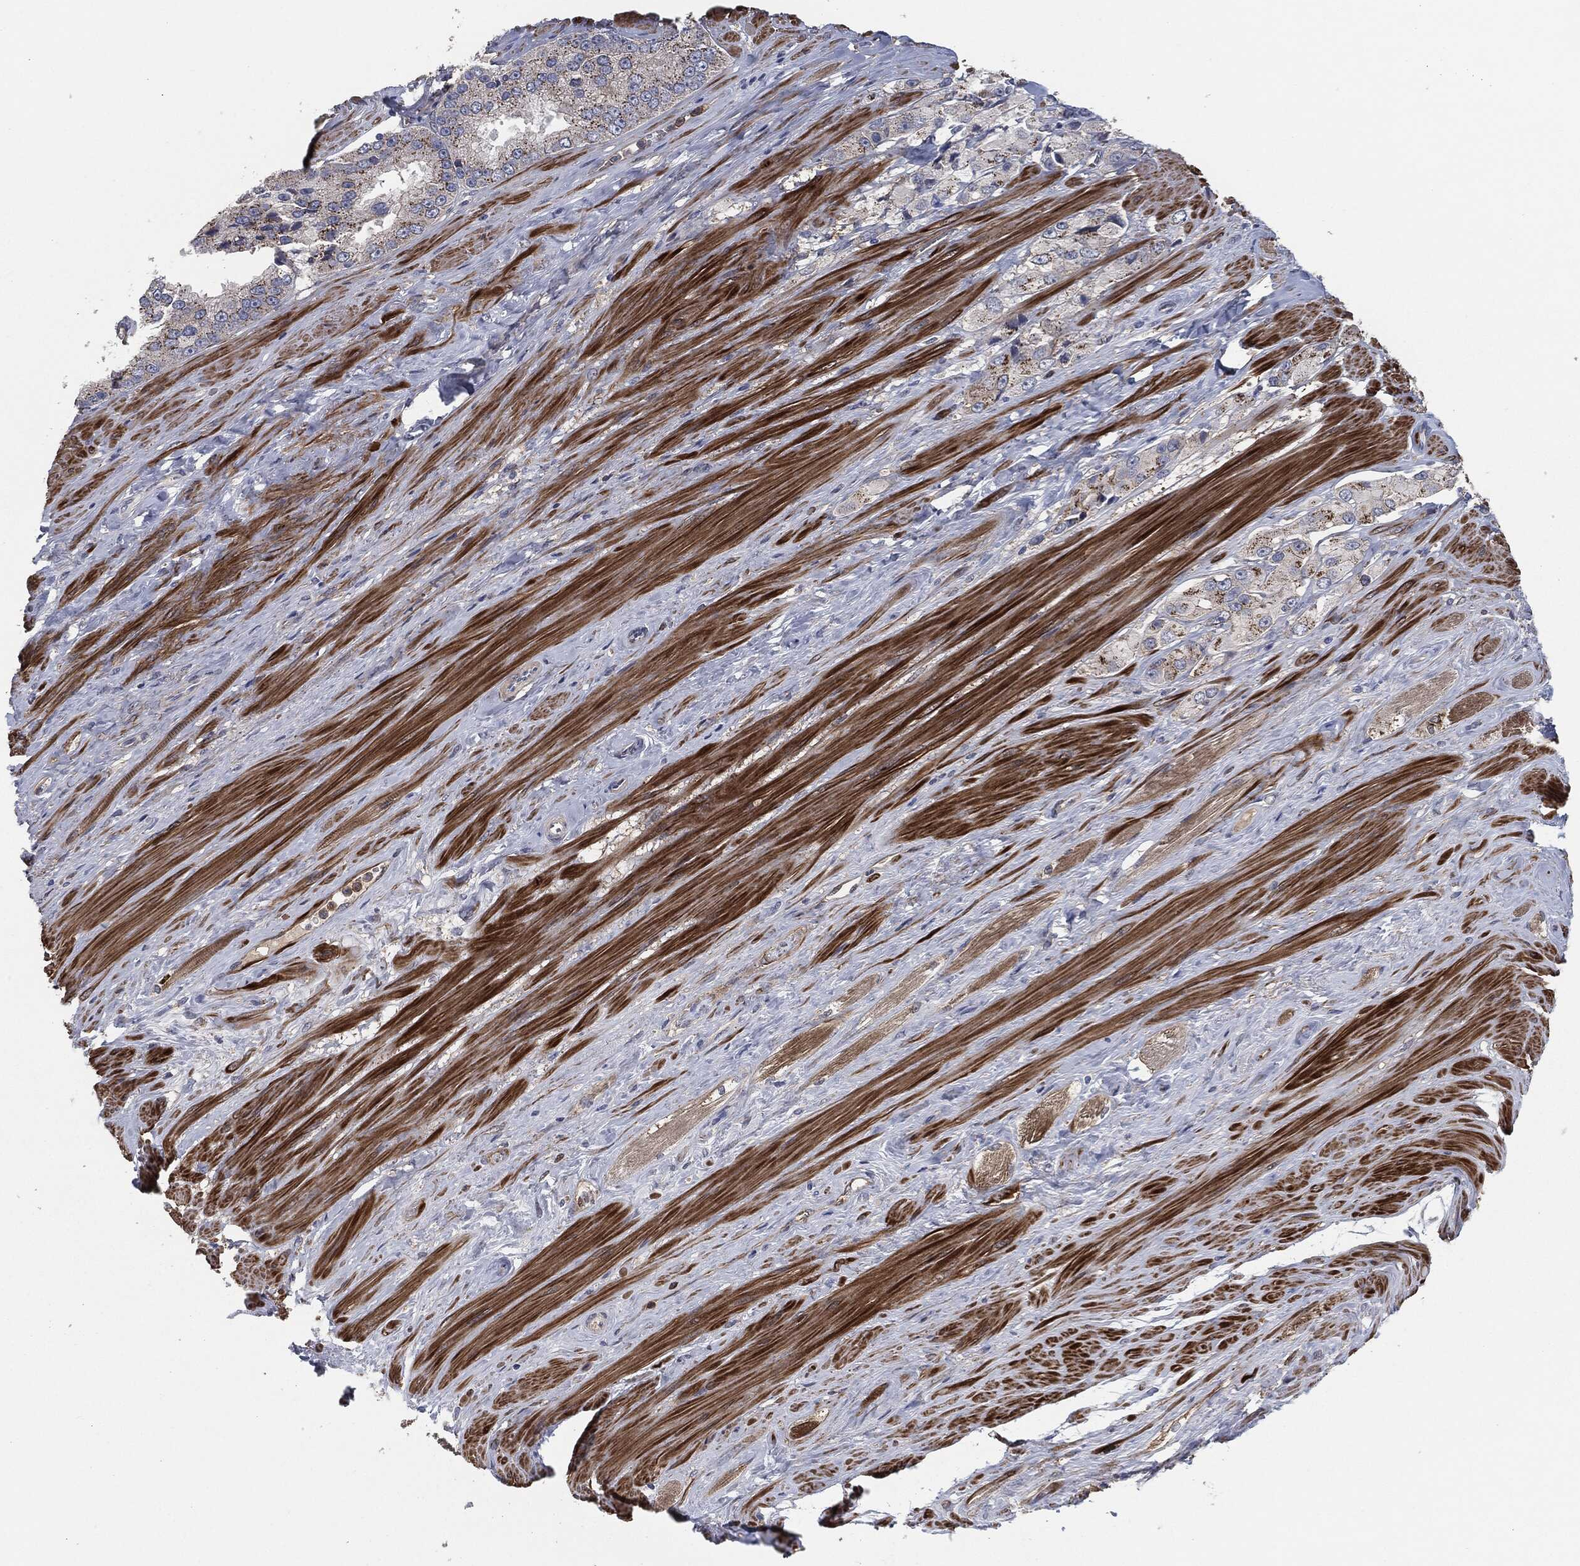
{"staining": {"intensity": "moderate", "quantity": "25%-75%", "location": "cytoplasmic/membranous"}, "tissue": "prostate cancer", "cell_type": "Tumor cells", "image_type": "cancer", "snomed": [{"axis": "morphology", "description": "Adenocarcinoma, NOS"}, {"axis": "topography", "description": "Prostate and seminal vesicle, NOS"}, {"axis": "topography", "description": "Prostate"}], "caption": "Moderate cytoplasmic/membranous staining is appreciated in approximately 25%-75% of tumor cells in prostate cancer (adenocarcinoma). Immunohistochemistry stains the protein of interest in brown and the nuclei are stained blue.", "gene": "SVIL", "patient": {"sex": "male", "age": 64}}